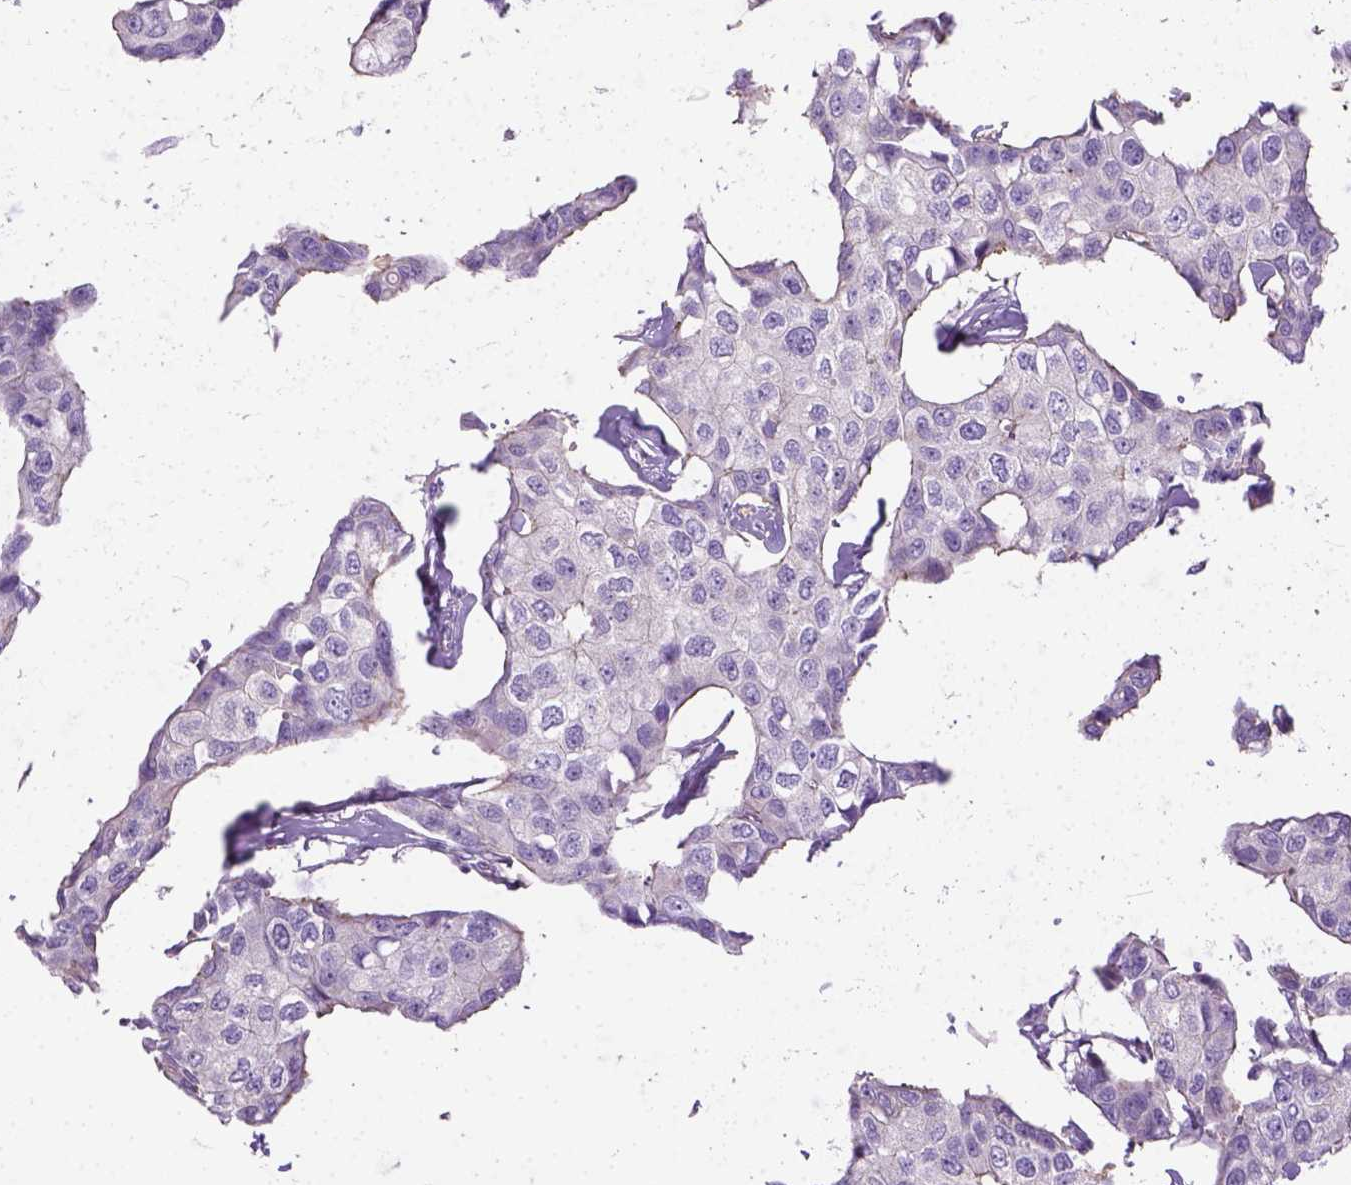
{"staining": {"intensity": "negative", "quantity": "none", "location": "none"}, "tissue": "breast cancer", "cell_type": "Tumor cells", "image_type": "cancer", "snomed": [{"axis": "morphology", "description": "Duct carcinoma"}, {"axis": "topography", "description": "Breast"}], "caption": "Tumor cells are negative for protein expression in human infiltrating ductal carcinoma (breast).", "gene": "BANF2", "patient": {"sex": "female", "age": 80}}